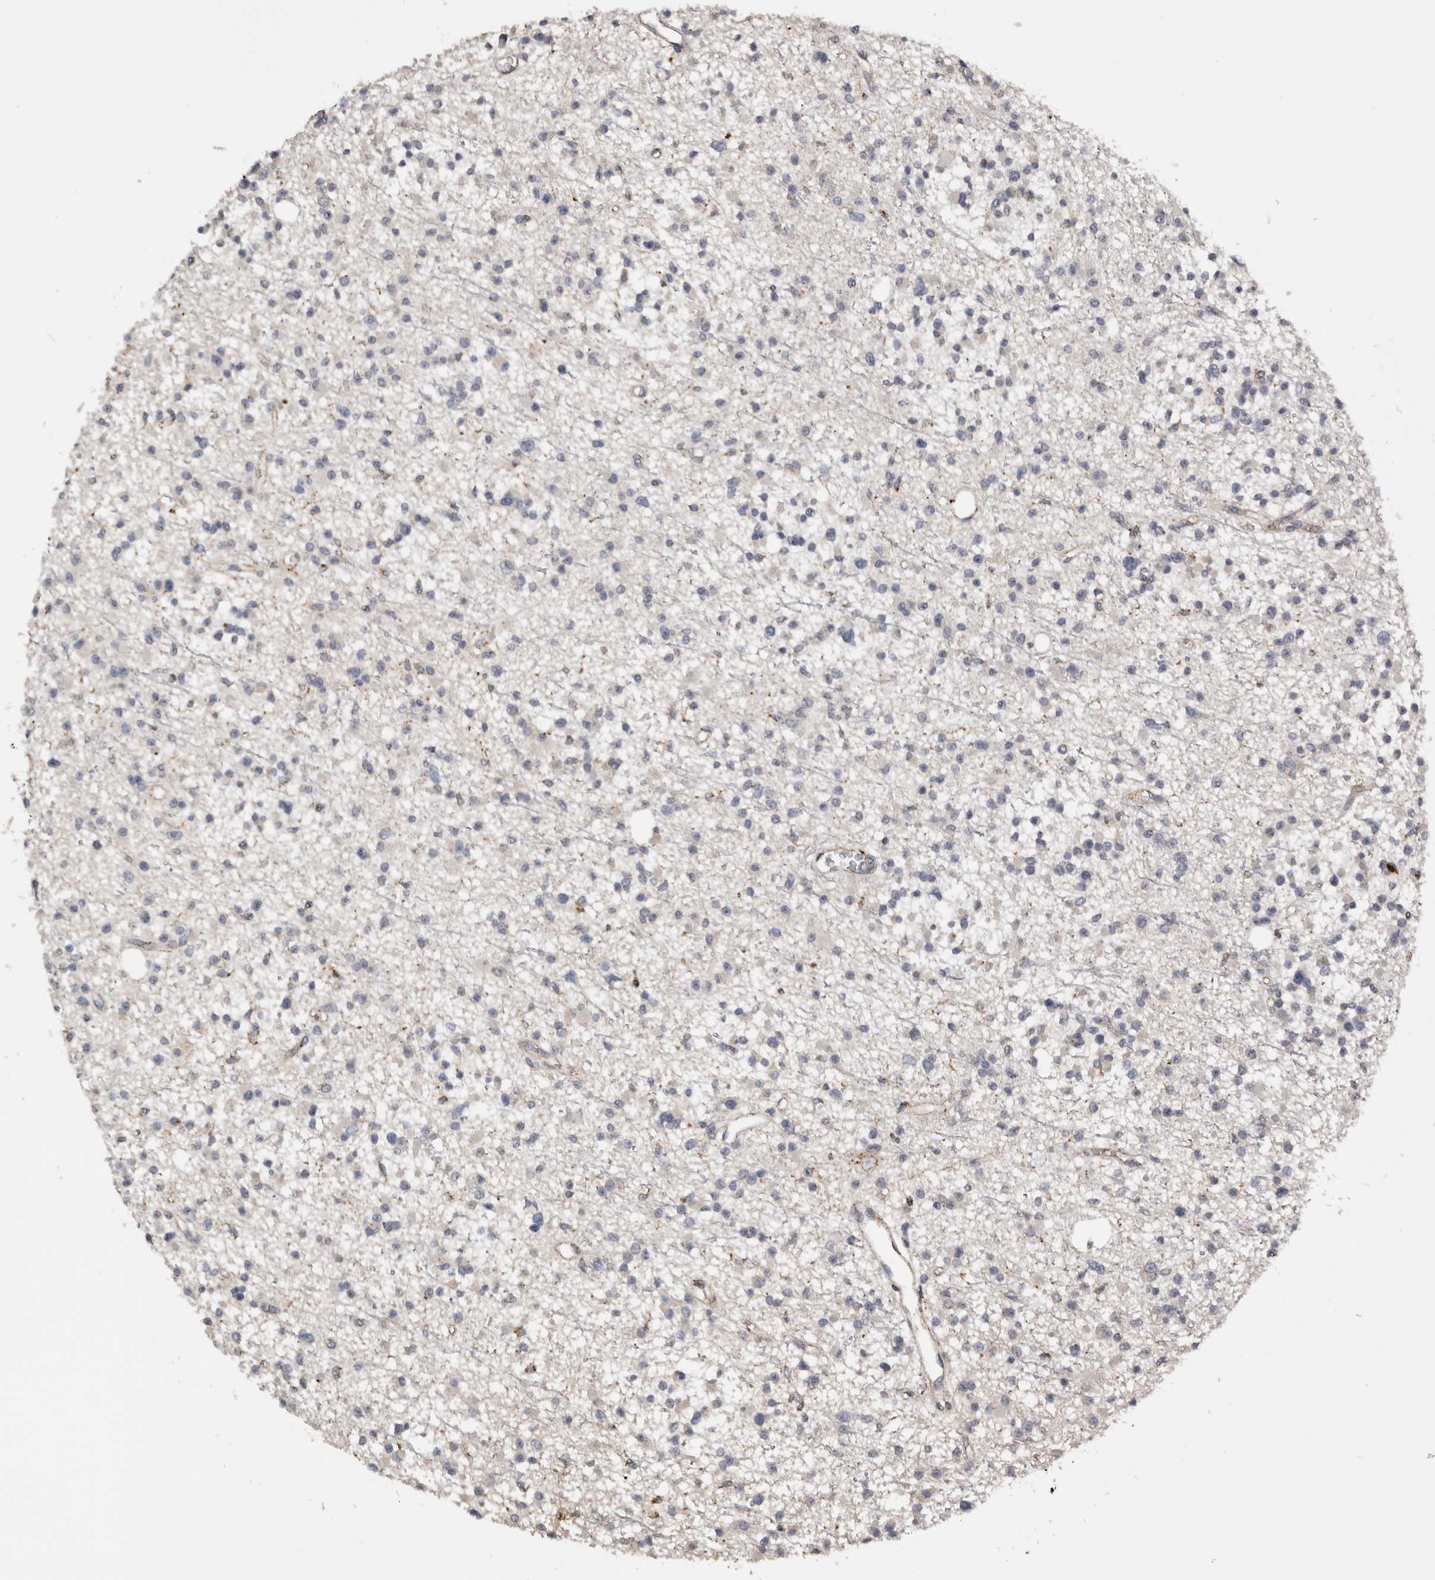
{"staining": {"intensity": "negative", "quantity": "none", "location": "none"}, "tissue": "glioma", "cell_type": "Tumor cells", "image_type": "cancer", "snomed": [{"axis": "morphology", "description": "Glioma, malignant, Low grade"}, {"axis": "topography", "description": "Brain"}], "caption": "Histopathology image shows no significant protein positivity in tumor cells of malignant glioma (low-grade).", "gene": "CTSZ", "patient": {"sex": "female", "age": 22}}